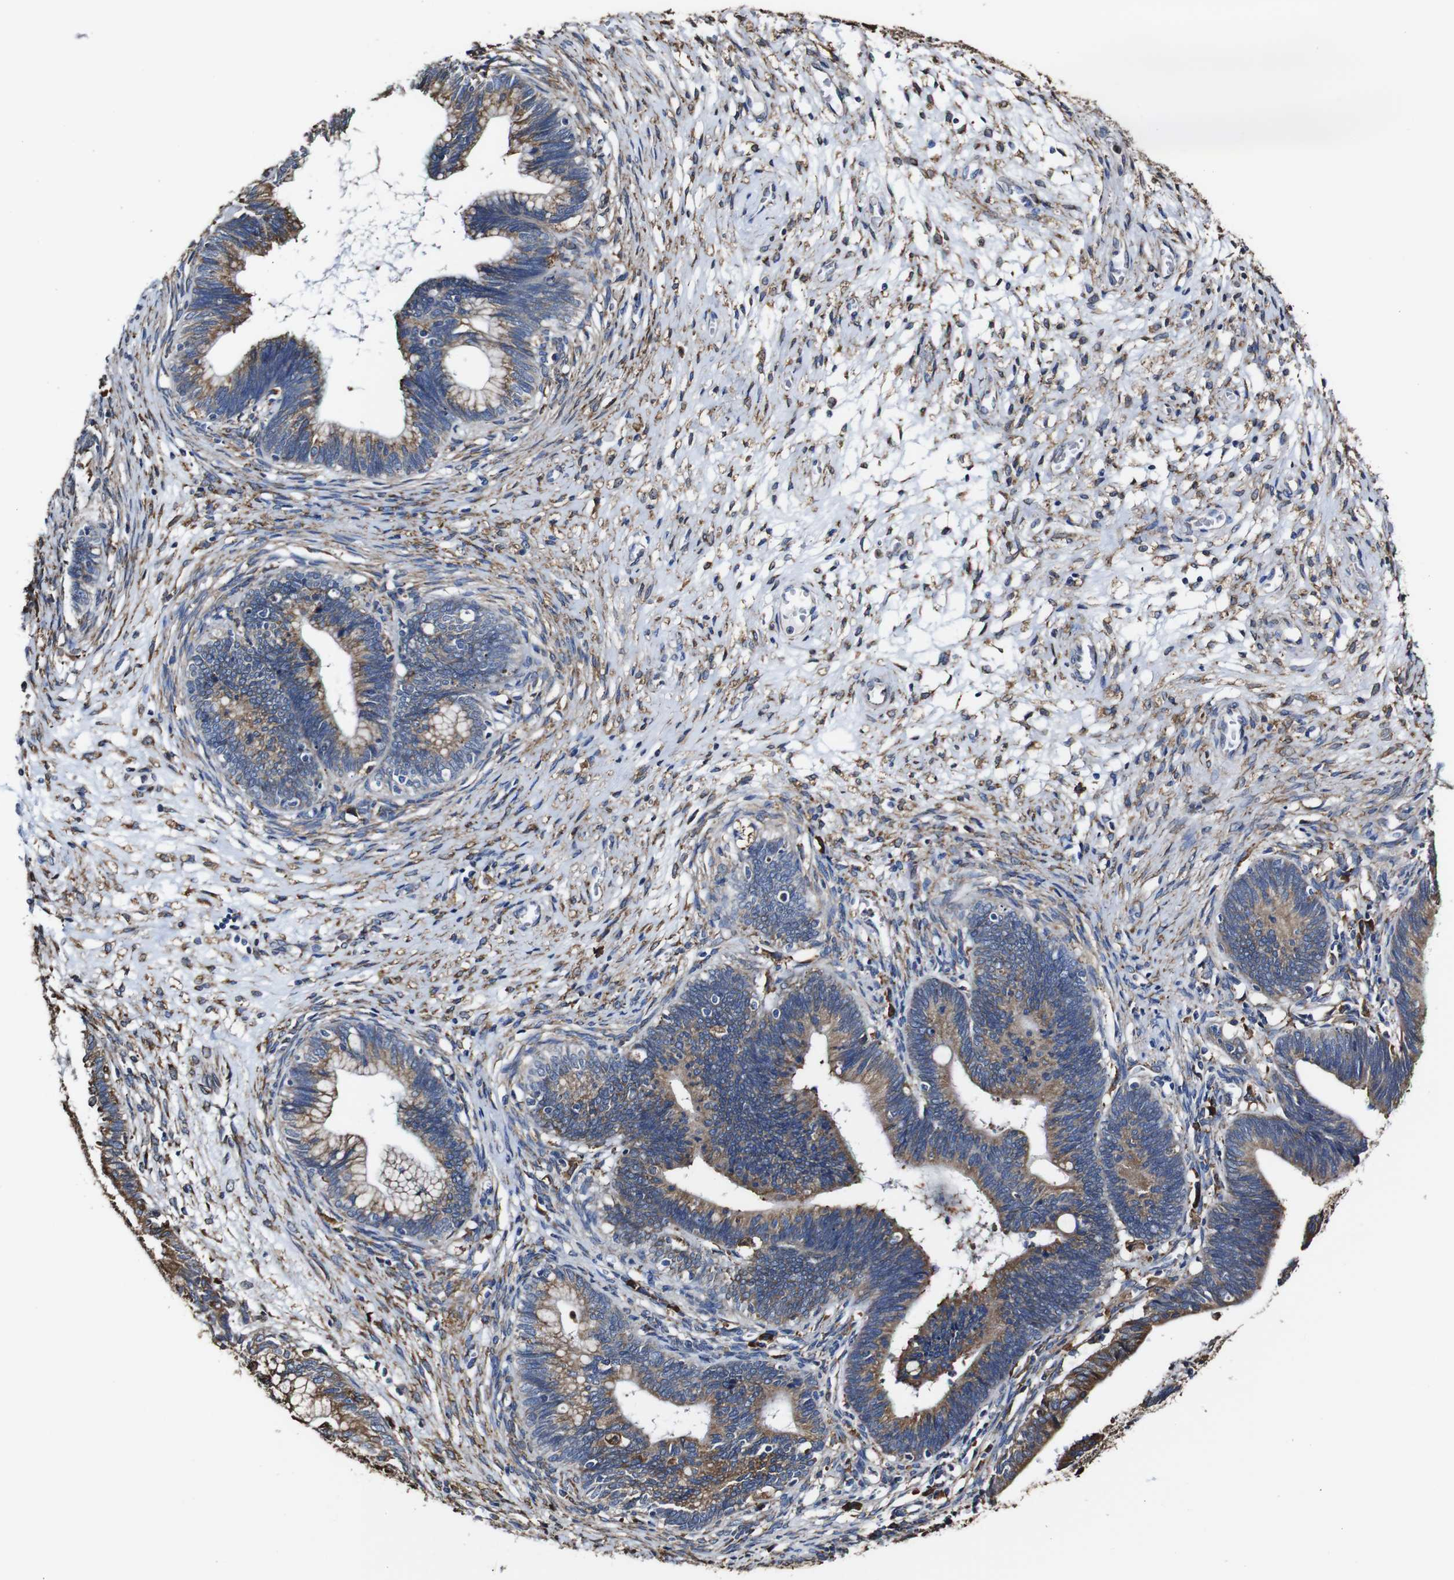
{"staining": {"intensity": "moderate", "quantity": ">75%", "location": "cytoplasmic/membranous"}, "tissue": "cervical cancer", "cell_type": "Tumor cells", "image_type": "cancer", "snomed": [{"axis": "morphology", "description": "Adenocarcinoma, NOS"}, {"axis": "topography", "description": "Cervix"}], "caption": "Adenocarcinoma (cervical) was stained to show a protein in brown. There is medium levels of moderate cytoplasmic/membranous positivity in approximately >75% of tumor cells. The protein is stained brown, and the nuclei are stained in blue (DAB (3,3'-diaminobenzidine) IHC with brightfield microscopy, high magnification).", "gene": "PPIB", "patient": {"sex": "female", "age": 44}}